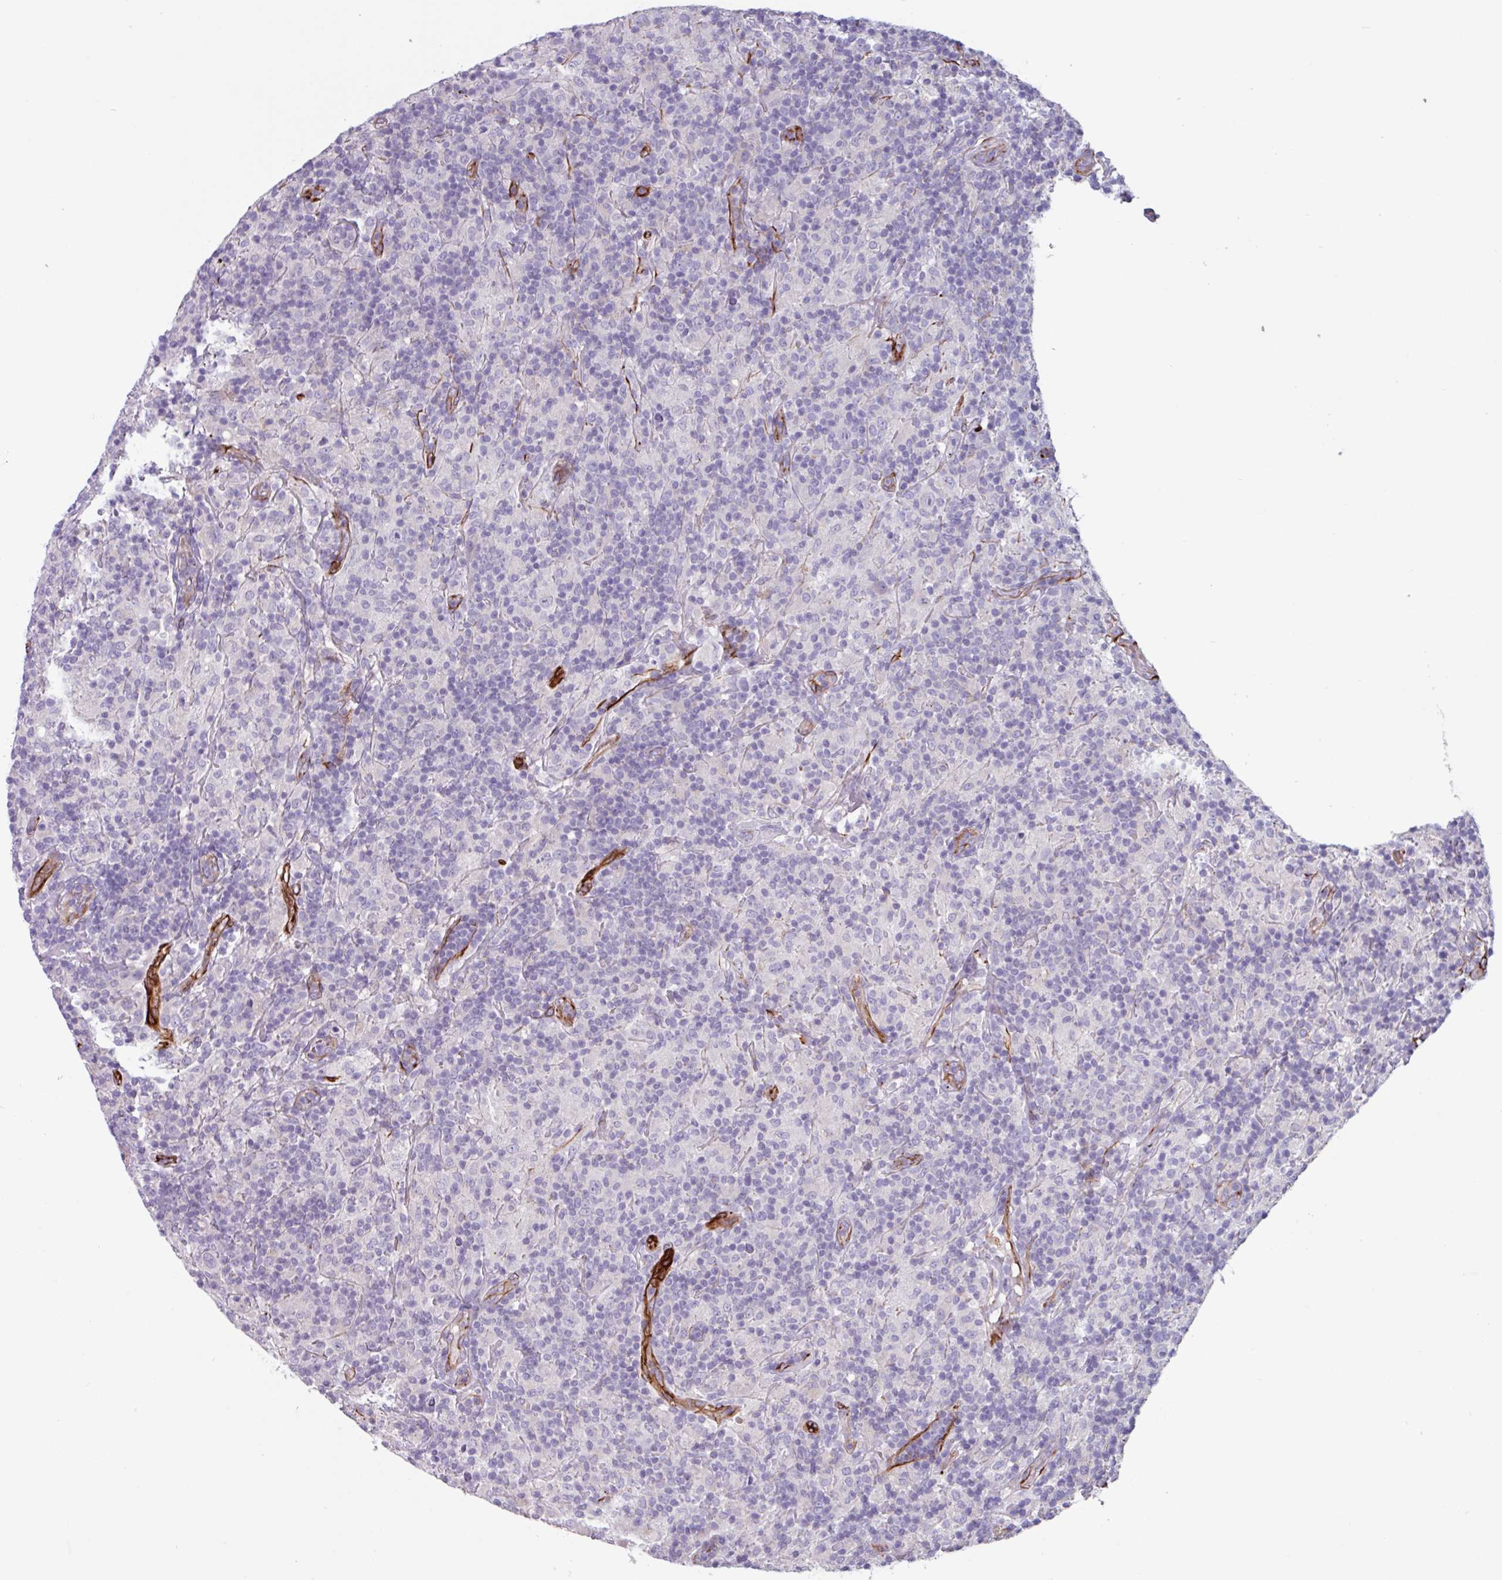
{"staining": {"intensity": "negative", "quantity": "none", "location": "none"}, "tissue": "lymphoma", "cell_type": "Tumor cells", "image_type": "cancer", "snomed": [{"axis": "morphology", "description": "Hodgkin's disease, NOS"}, {"axis": "topography", "description": "Lymph node"}], "caption": "IHC photomicrograph of neoplastic tissue: human Hodgkin's disease stained with DAB (3,3'-diaminobenzidine) exhibits no significant protein positivity in tumor cells. The staining was performed using DAB to visualize the protein expression in brown, while the nuclei were stained in blue with hematoxylin (Magnification: 20x).", "gene": "BTD", "patient": {"sex": "male", "age": 70}}